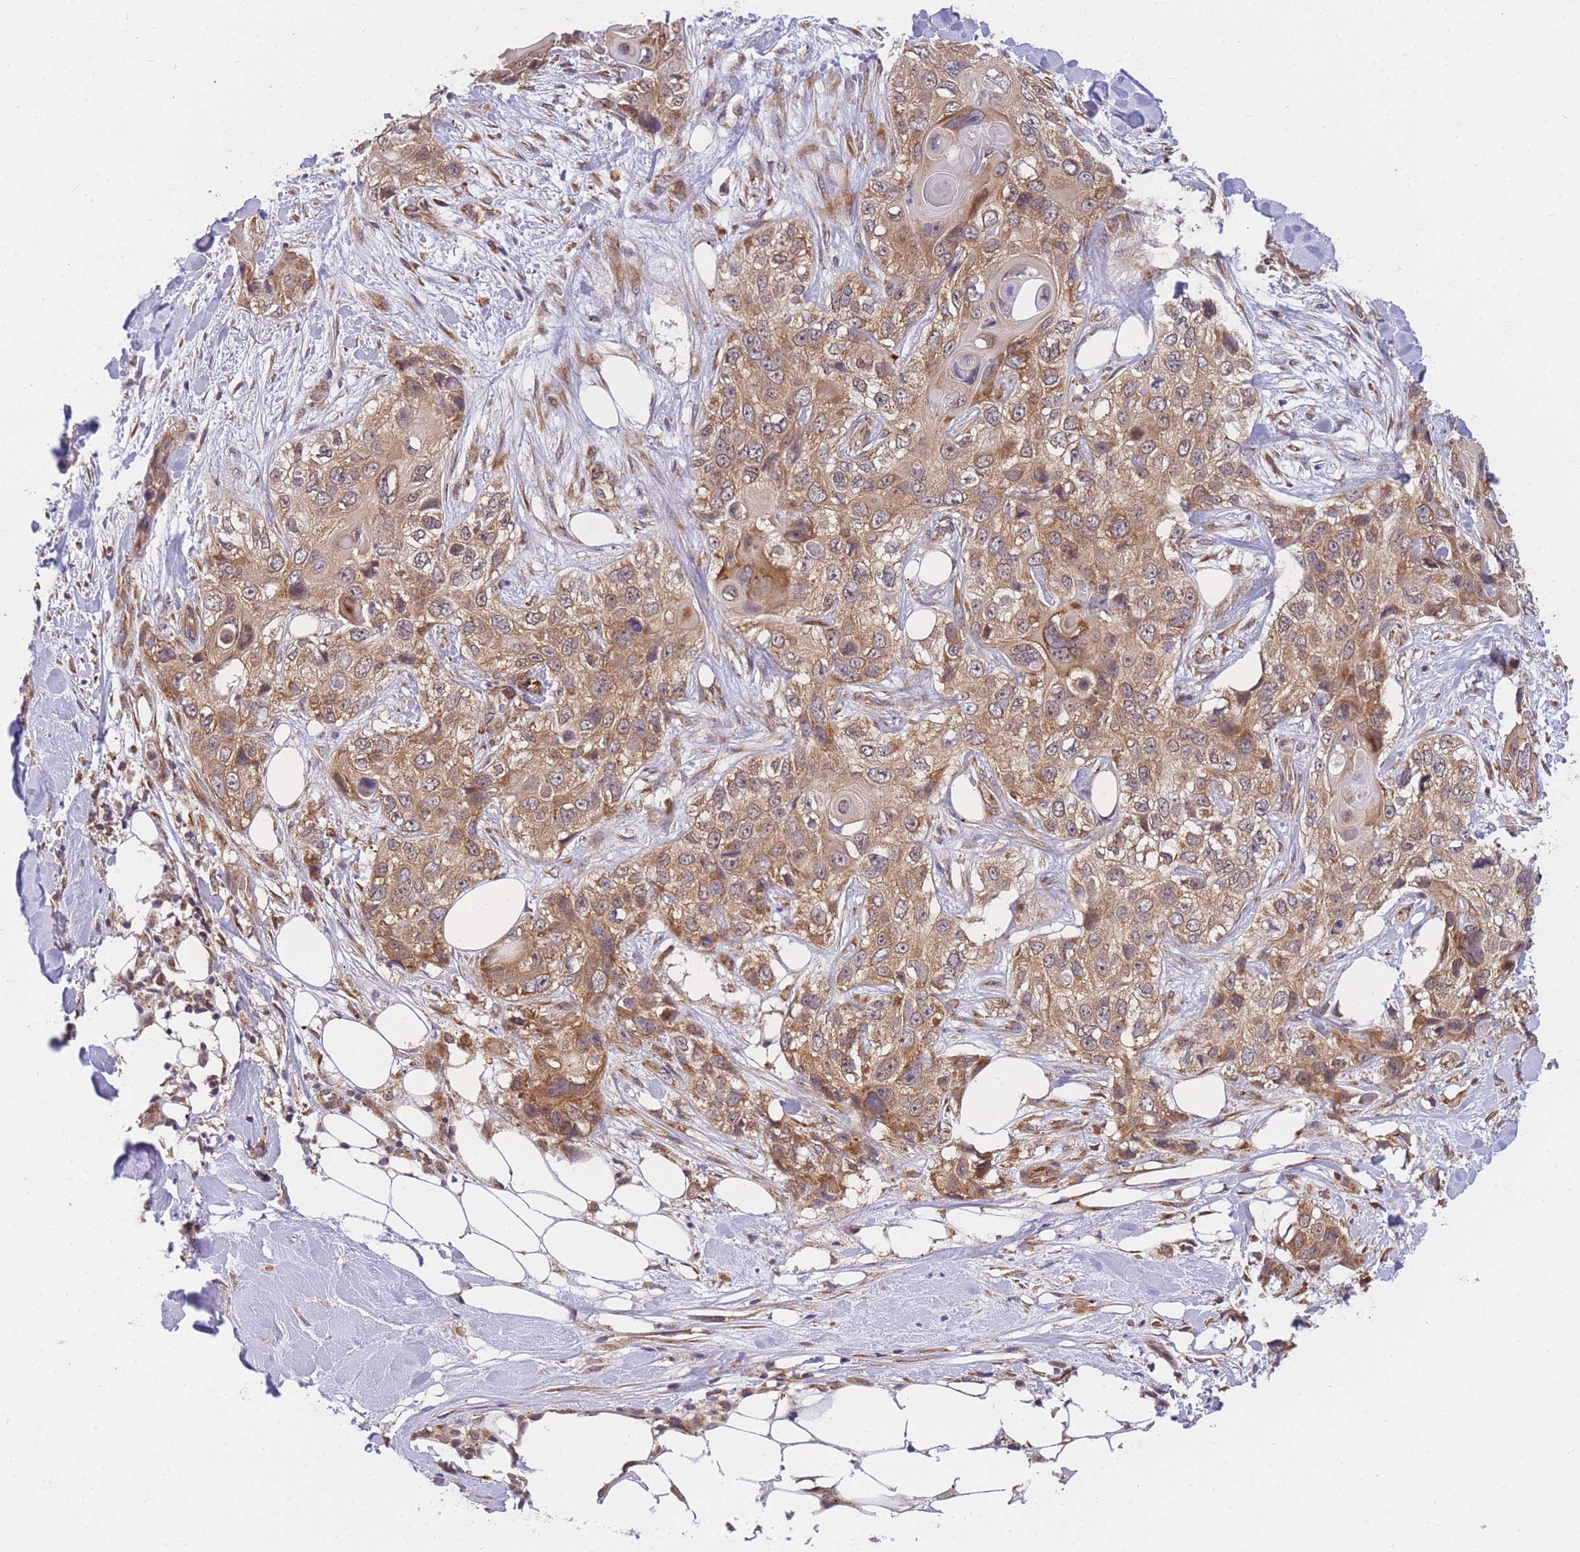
{"staining": {"intensity": "moderate", "quantity": ">75%", "location": "cytoplasmic/membranous"}, "tissue": "skin cancer", "cell_type": "Tumor cells", "image_type": "cancer", "snomed": [{"axis": "morphology", "description": "Normal tissue, NOS"}, {"axis": "morphology", "description": "Squamous cell carcinoma, NOS"}, {"axis": "topography", "description": "Skin"}], "caption": "Immunohistochemical staining of human skin cancer exhibits medium levels of moderate cytoplasmic/membranous staining in approximately >75% of tumor cells.", "gene": "MRPL23", "patient": {"sex": "male", "age": 72}}